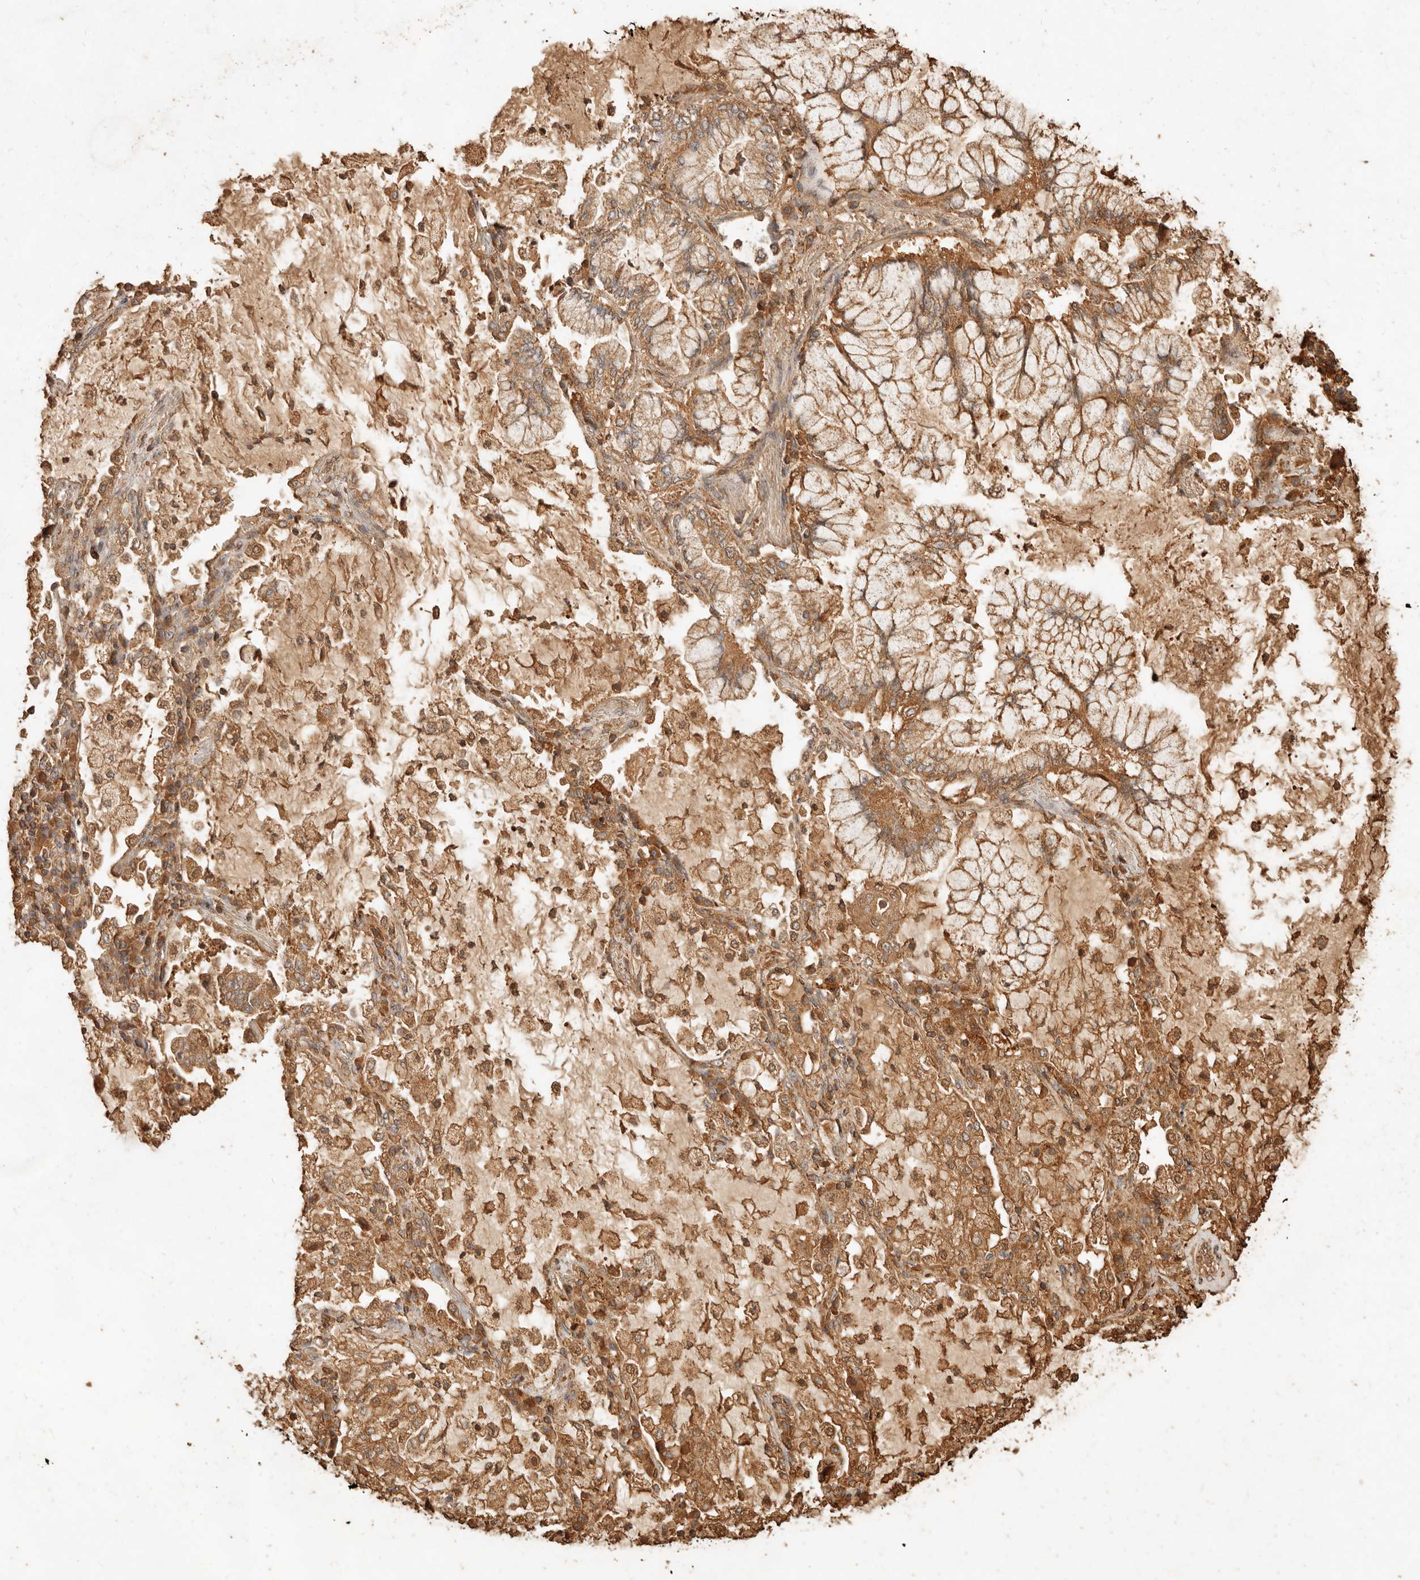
{"staining": {"intensity": "moderate", "quantity": ">75%", "location": "cytoplasmic/membranous"}, "tissue": "lung cancer", "cell_type": "Tumor cells", "image_type": "cancer", "snomed": [{"axis": "morphology", "description": "Adenocarcinoma, NOS"}, {"axis": "topography", "description": "Lung"}], "caption": "Lung cancer (adenocarcinoma) stained with DAB IHC exhibits medium levels of moderate cytoplasmic/membranous staining in about >75% of tumor cells.", "gene": "FAM180B", "patient": {"sex": "female", "age": 70}}